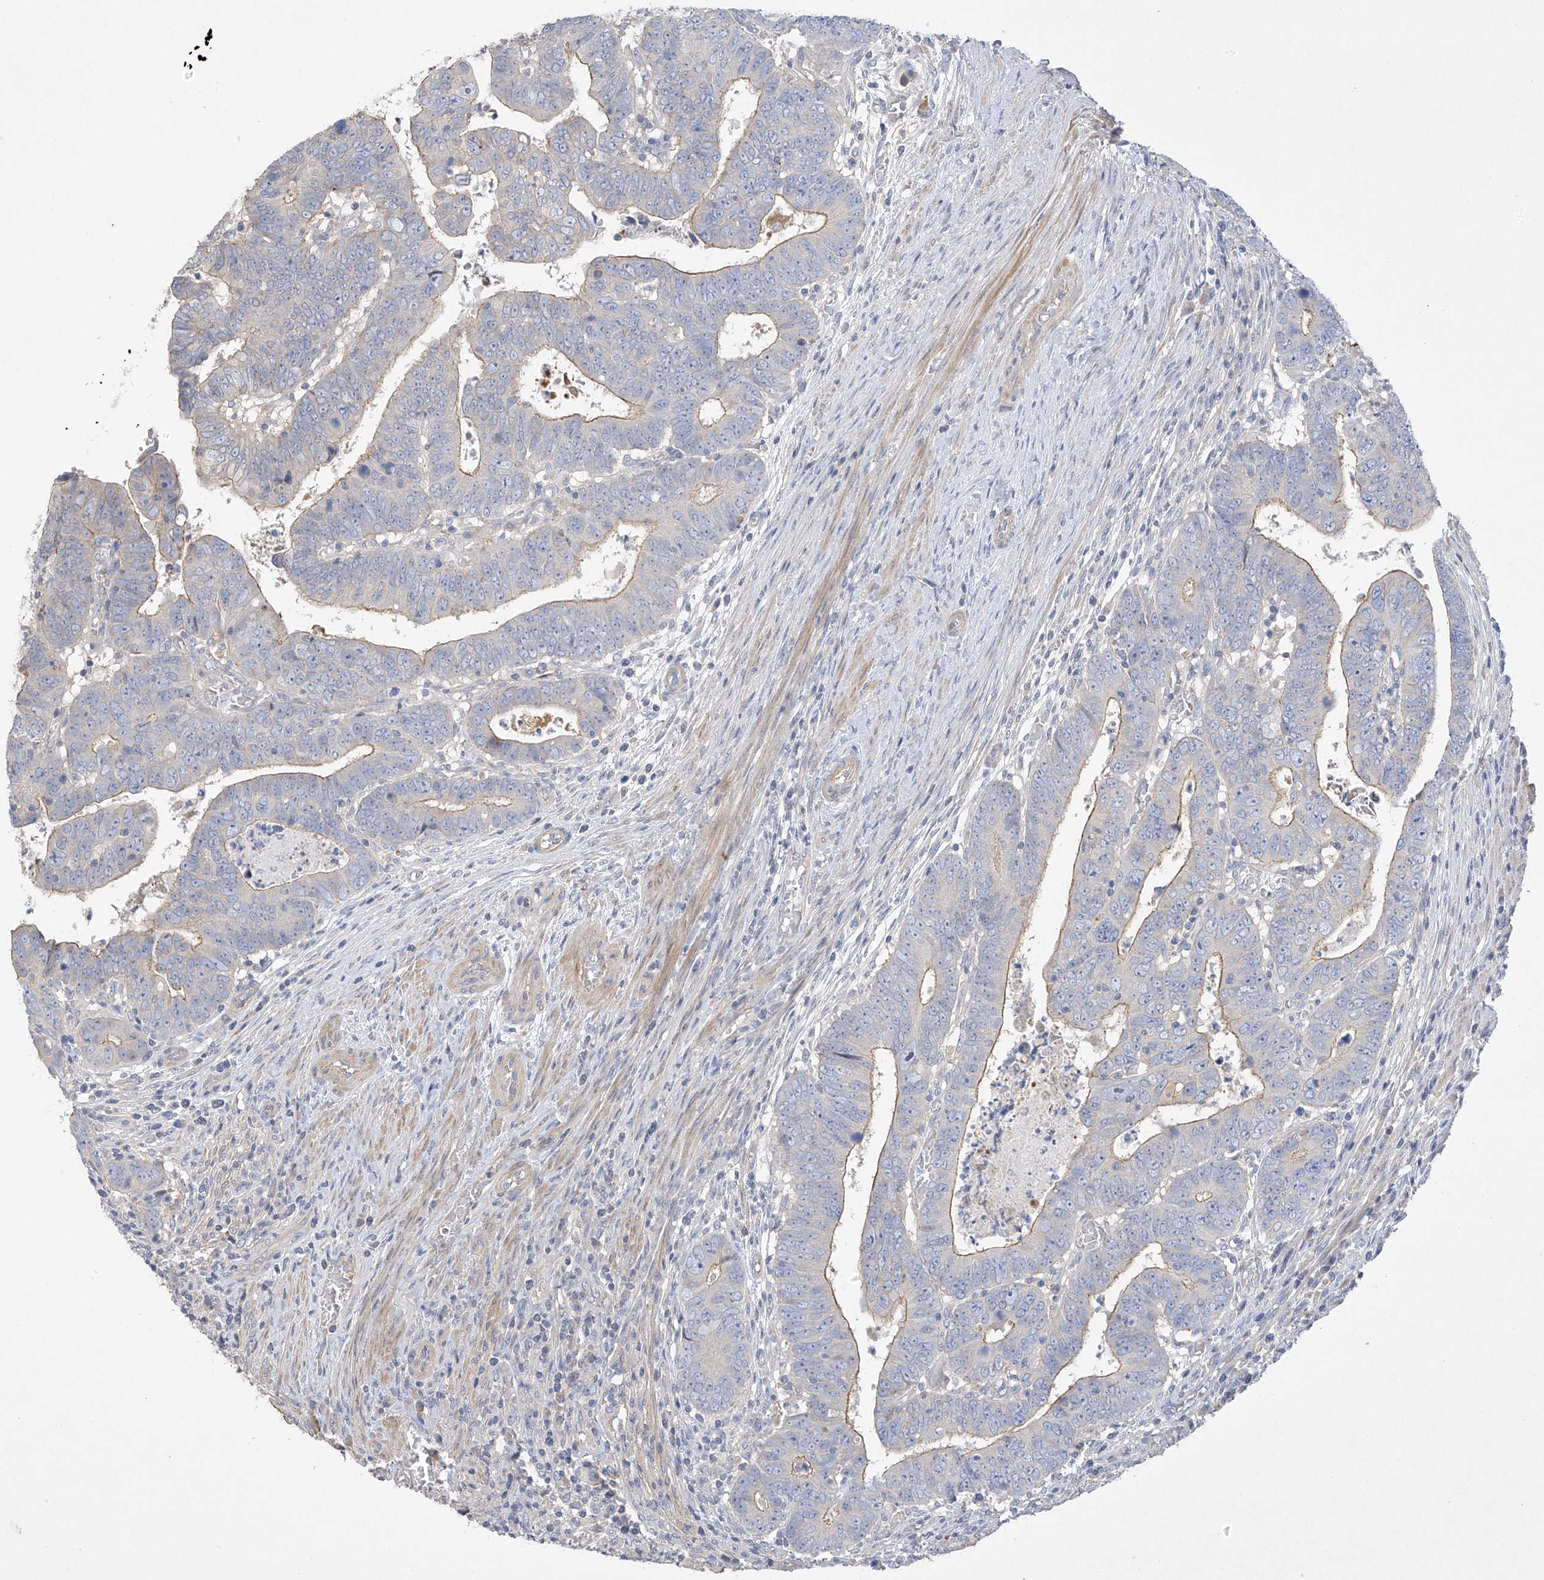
{"staining": {"intensity": "weak", "quantity": "25%-75%", "location": "cytoplasmic/membranous"}, "tissue": "colorectal cancer", "cell_type": "Tumor cells", "image_type": "cancer", "snomed": [{"axis": "morphology", "description": "Normal tissue, NOS"}, {"axis": "morphology", "description": "Adenocarcinoma, NOS"}, {"axis": "topography", "description": "Rectum"}], "caption": "There is low levels of weak cytoplasmic/membranous expression in tumor cells of colorectal adenocarcinoma, as demonstrated by immunohistochemical staining (brown color).", "gene": "PRSS12", "patient": {"sex": "female", "age": 65}}